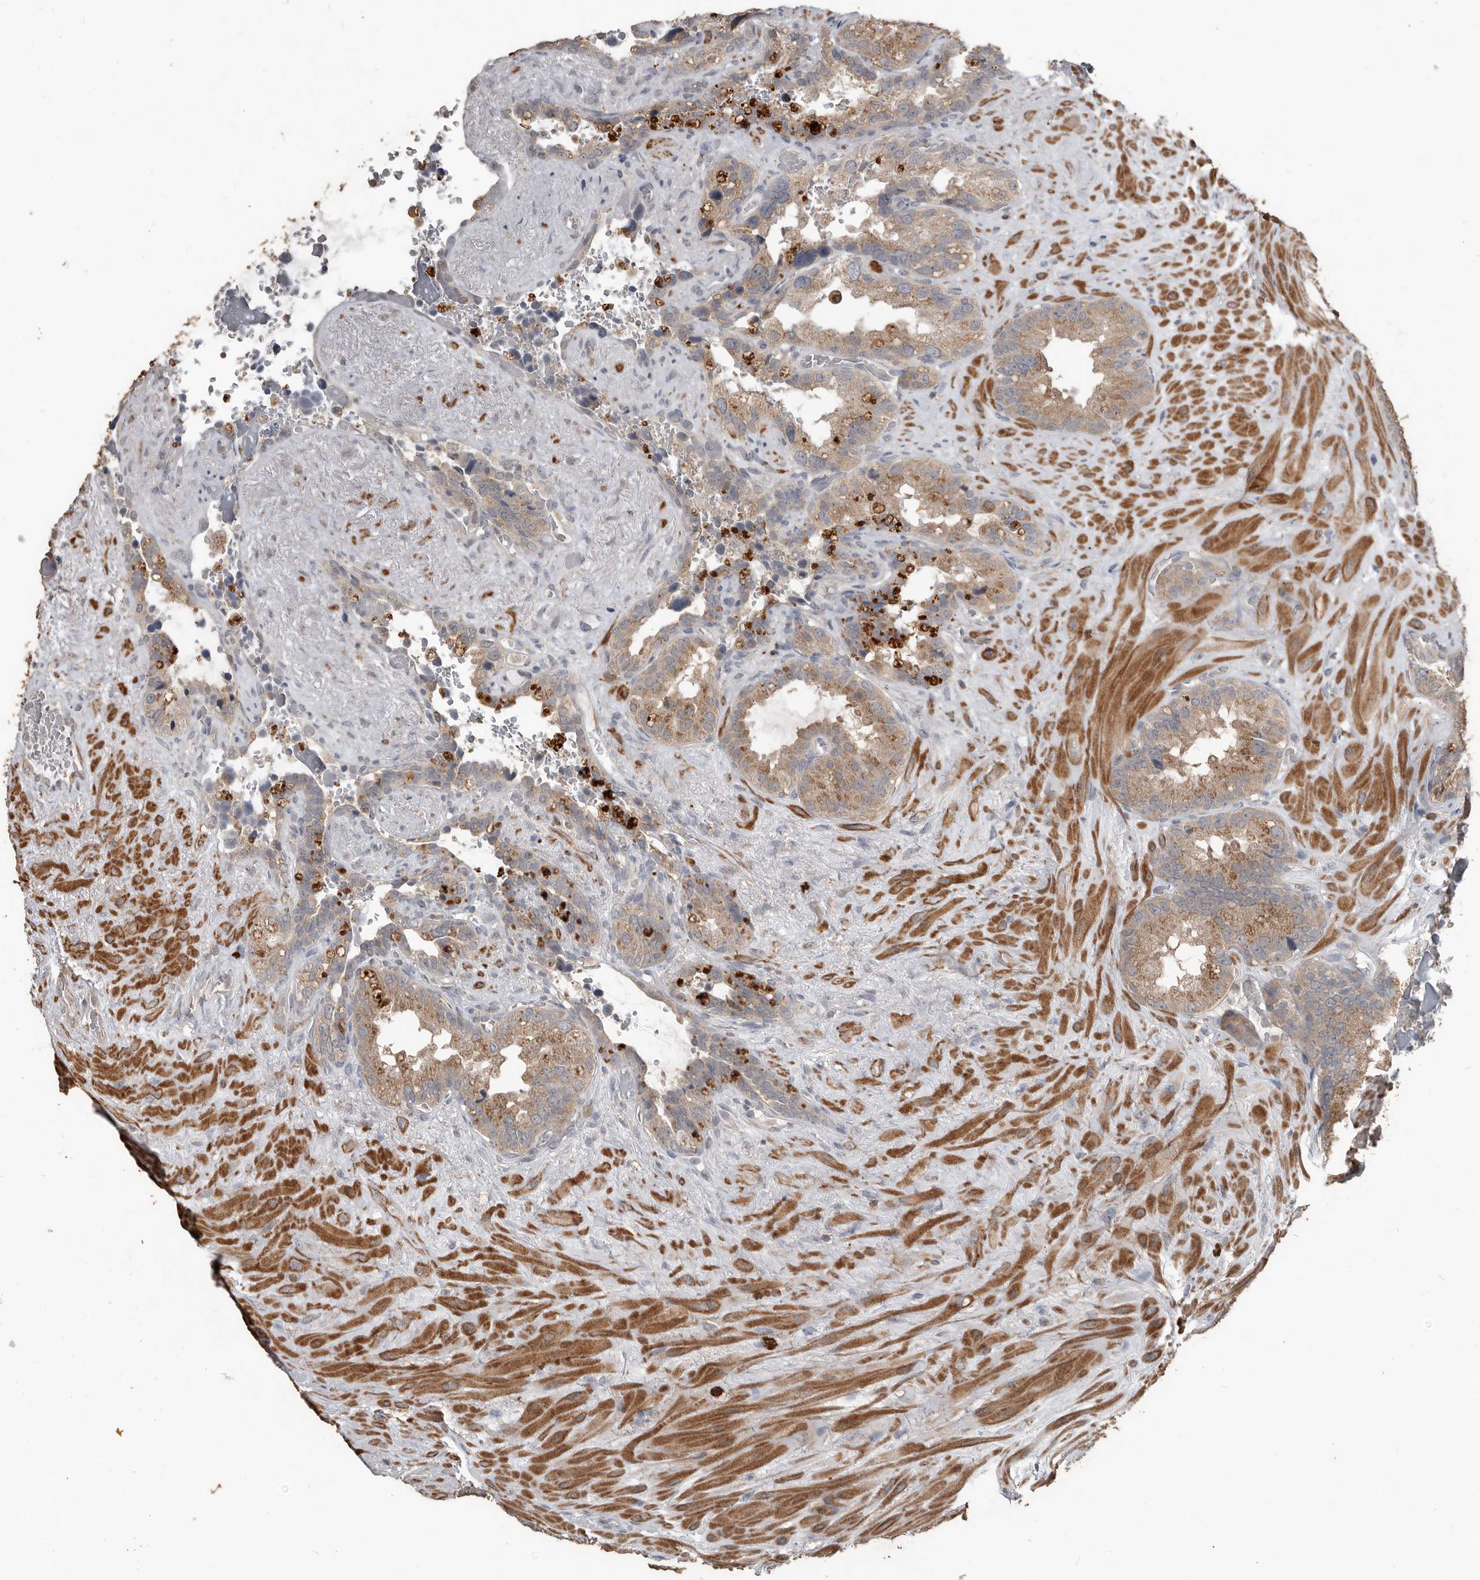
{"staining": {"intensity": "weak", "quantity": ">75%", "location": "cytoplasmic/membranous"}, "tissue": "seminal vesicle", "cell_type": "Glandular cells", "image_type": "normal", "snomed": [{"axis": "morphology", "description": "Normal tissue, NOS"}, {"axis": "topography", "description": "Seminal veicle"}], "caption": "The immunohistochemical stain labels weak cytoplasmic/membranous positivity in glandular cells of normal seminal vesicle. (Brightfield microscopy of DAB IHC at high magnification).", "gene": "BAMBI", "patient": {"sex": "male", "age": 80}}